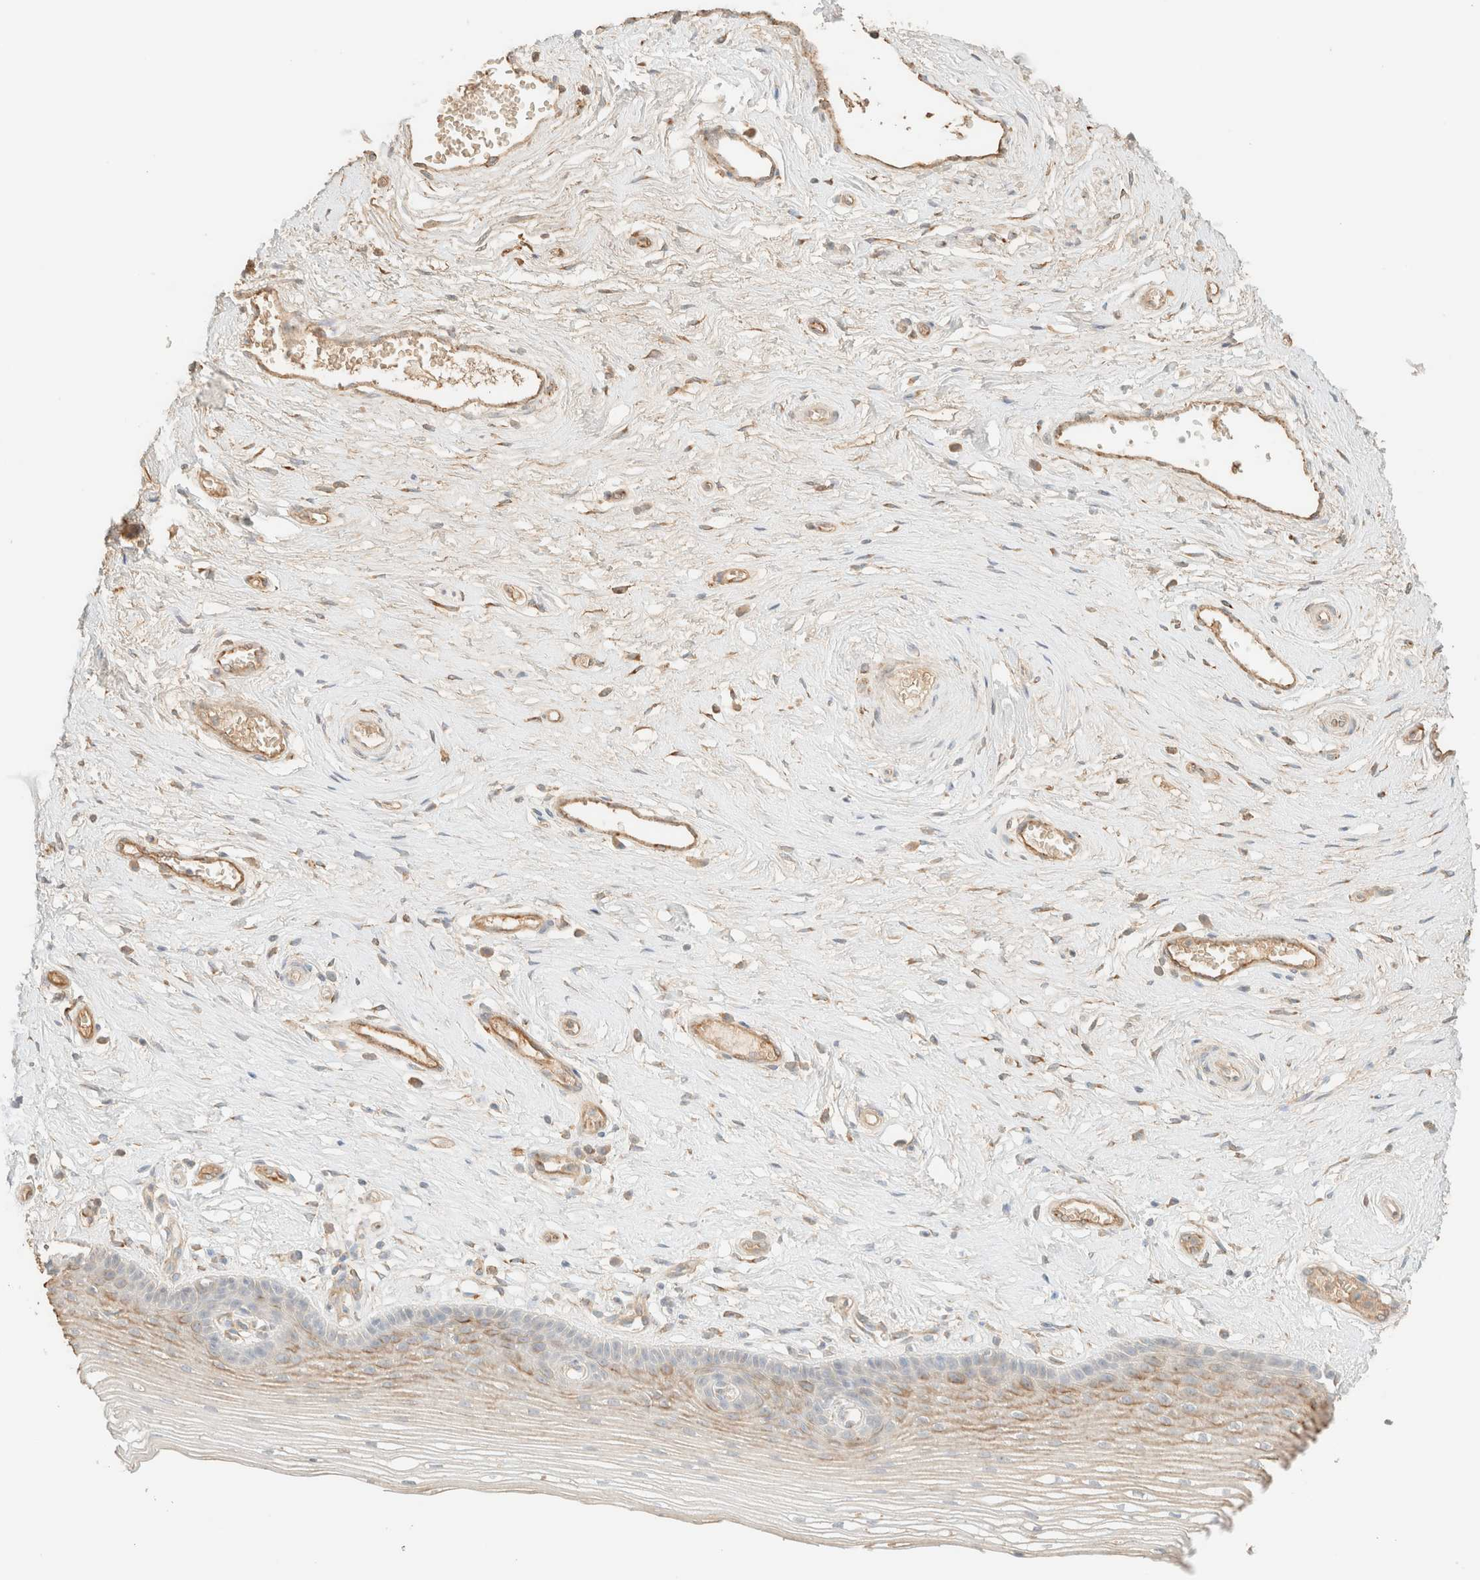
{"staining": {"intensity": "moderate", "quantity": "25%-75%", "location": "cytoplasmic/membranous"}, "tissue": "vagina", "cell_type": "Squamous epithelial cells", "image_type": "normal", "snomed": [{"axis": "morphology", "description": "Normal tissue, NOS"}, {"axis": "topography", "description": "Vagina"}], "caption": "The micrograph displays immunohistochemical staining of normal vagina. There is moderate cytoplasmic/membranous positivity is present in approximately 25%-75% of squamous epithelial cells. (Stains: DAB (3,3'-diaminobenzidine) in brown, nuclei in blue, Microscopy: brightfield microscopy at high magnification).", "gene": "SPARCL1", "patient": {"sex": "female", "age": 46}}